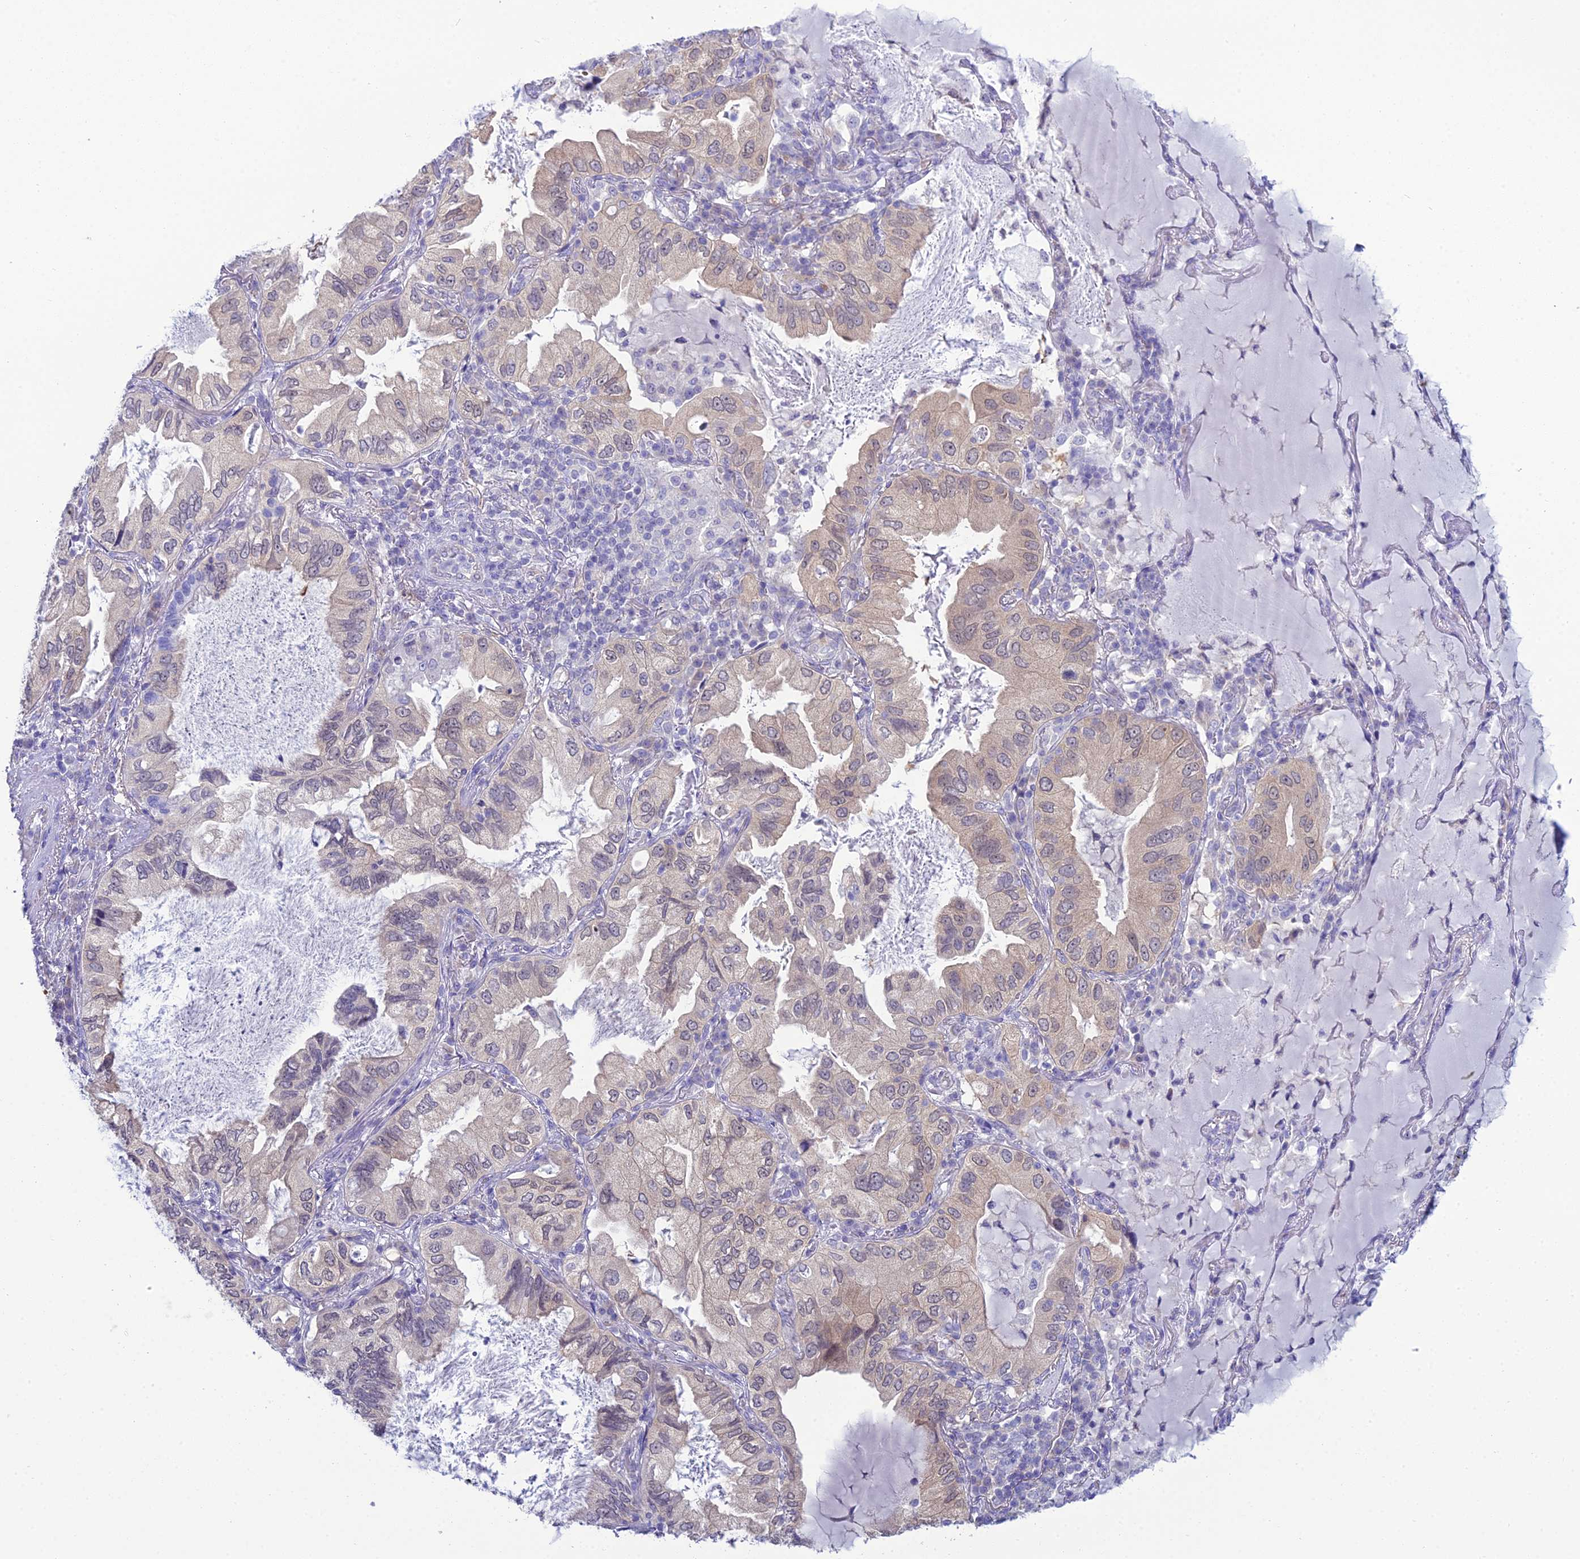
{"staining": {"intensity": "weak", "quantity": "<25%", "location": "cytoplasmic/membranous"}, "tissue": "lung cancer", "cell_type": "Tumor cells", "image_type": "cancer", "snomed": [{"axis": "morphology", "description": "Adenocarcinoma, NOS"}, {"axis": "topography", "description": "Lung"}], "caption": "An image of human adenocarcinoma (lung) is negative for staining in tumor cells. (DAB (3,3'-diaminobenzidine) immunohistochemistry (IHC) visualized using brightfield microscopy, high magnification).", "gene": "GNPNAT1", "patient": {"sex": "female", "age": 69}}